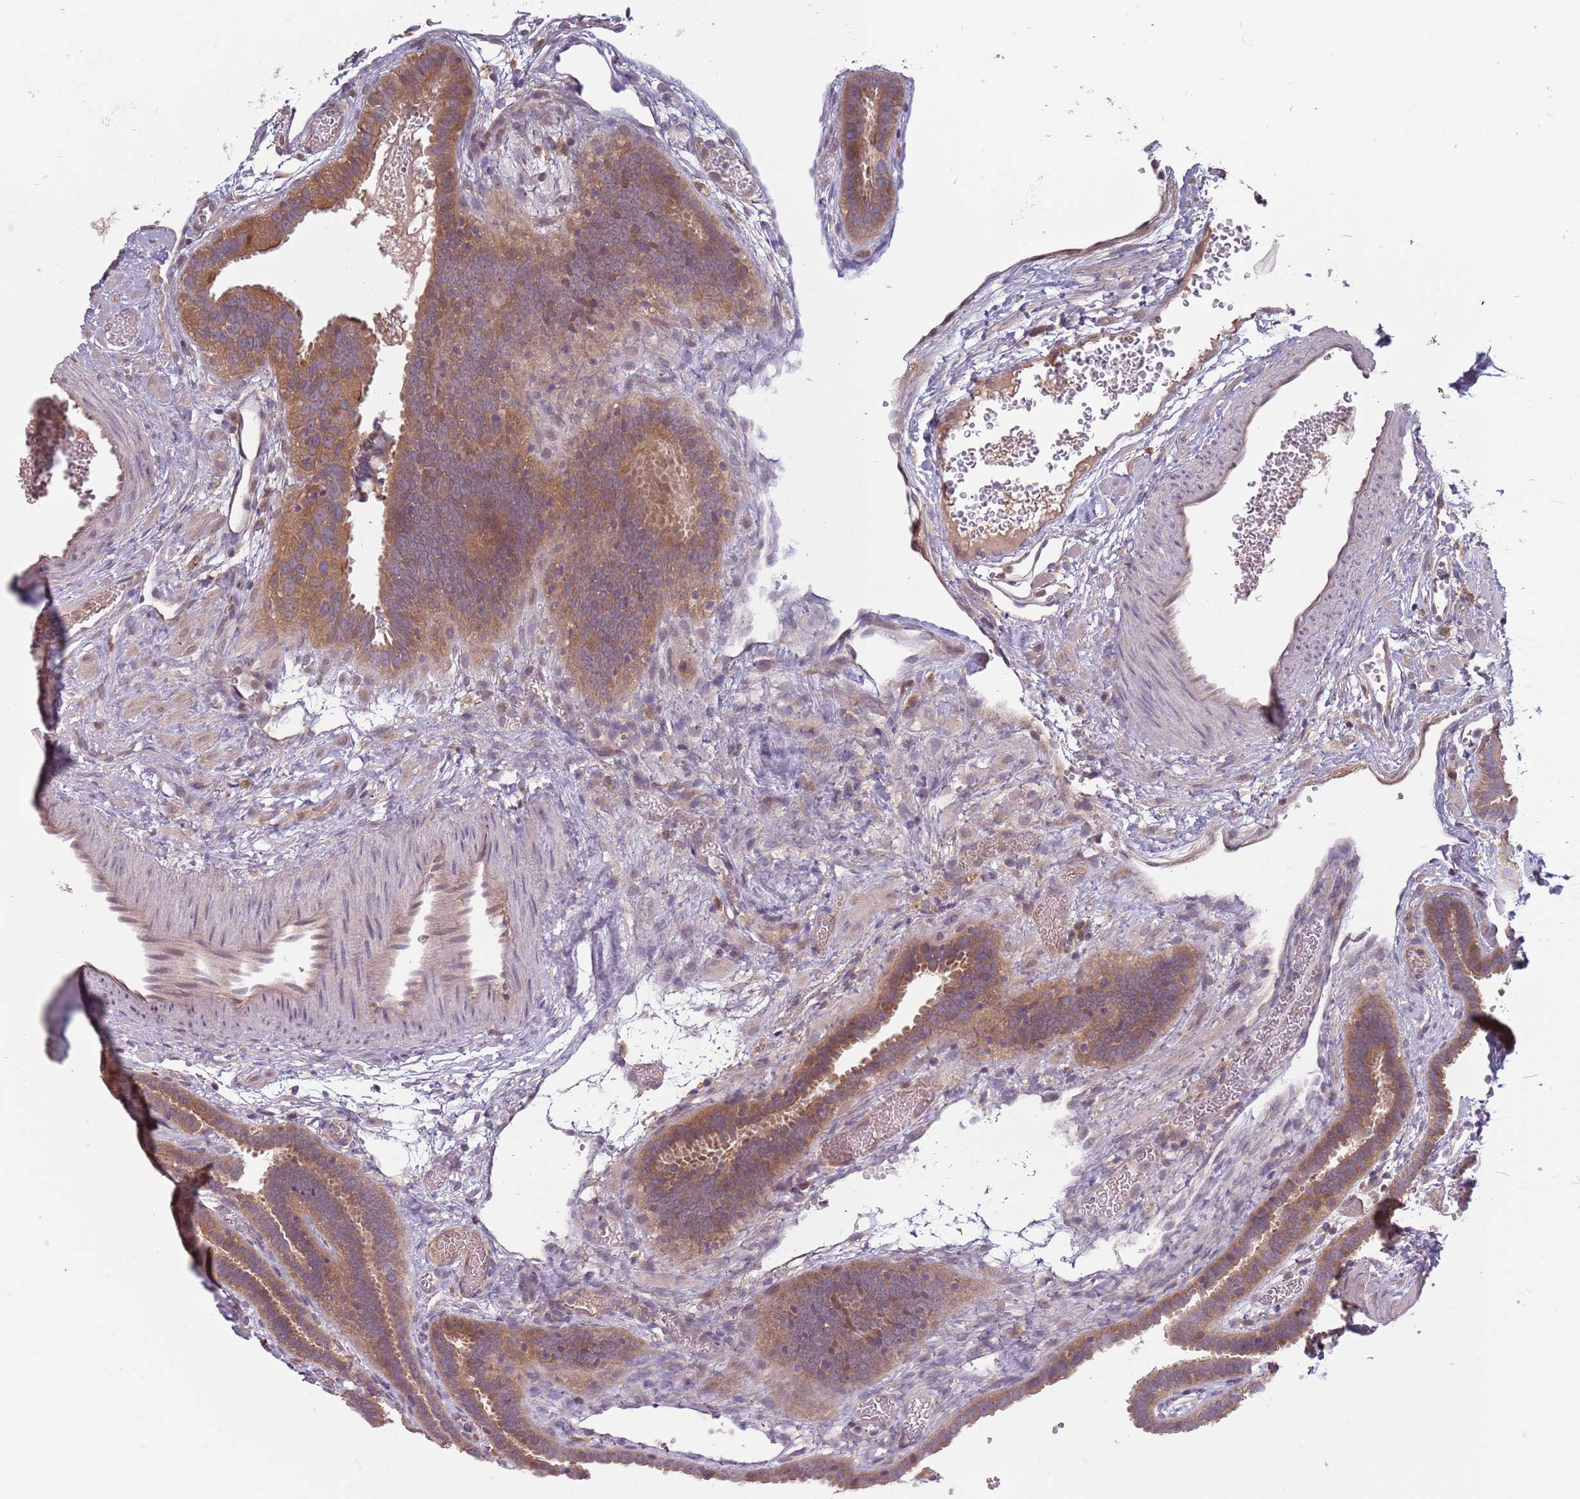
{"staining": {"intensity": "moderate", "quantity": ">75%", "location": "cytoplasmic/membranous"}, "tissue": "fallopian tube", "cell_type": "Glandular cells", "image_type": "normal", "snomed": [{"axis": "morphology", "description": "Normal tissue, NOS"}, {"axis": "topography", "description": "Fallopian tube"}], "caption": "A medium amount of moderate cytoplasmic/membranous positivity is seen in about >75% of glandular cells in unremarkable fallopian tube.", "gene": "USP32", "patient": {"sex": "female", "age": 37}}